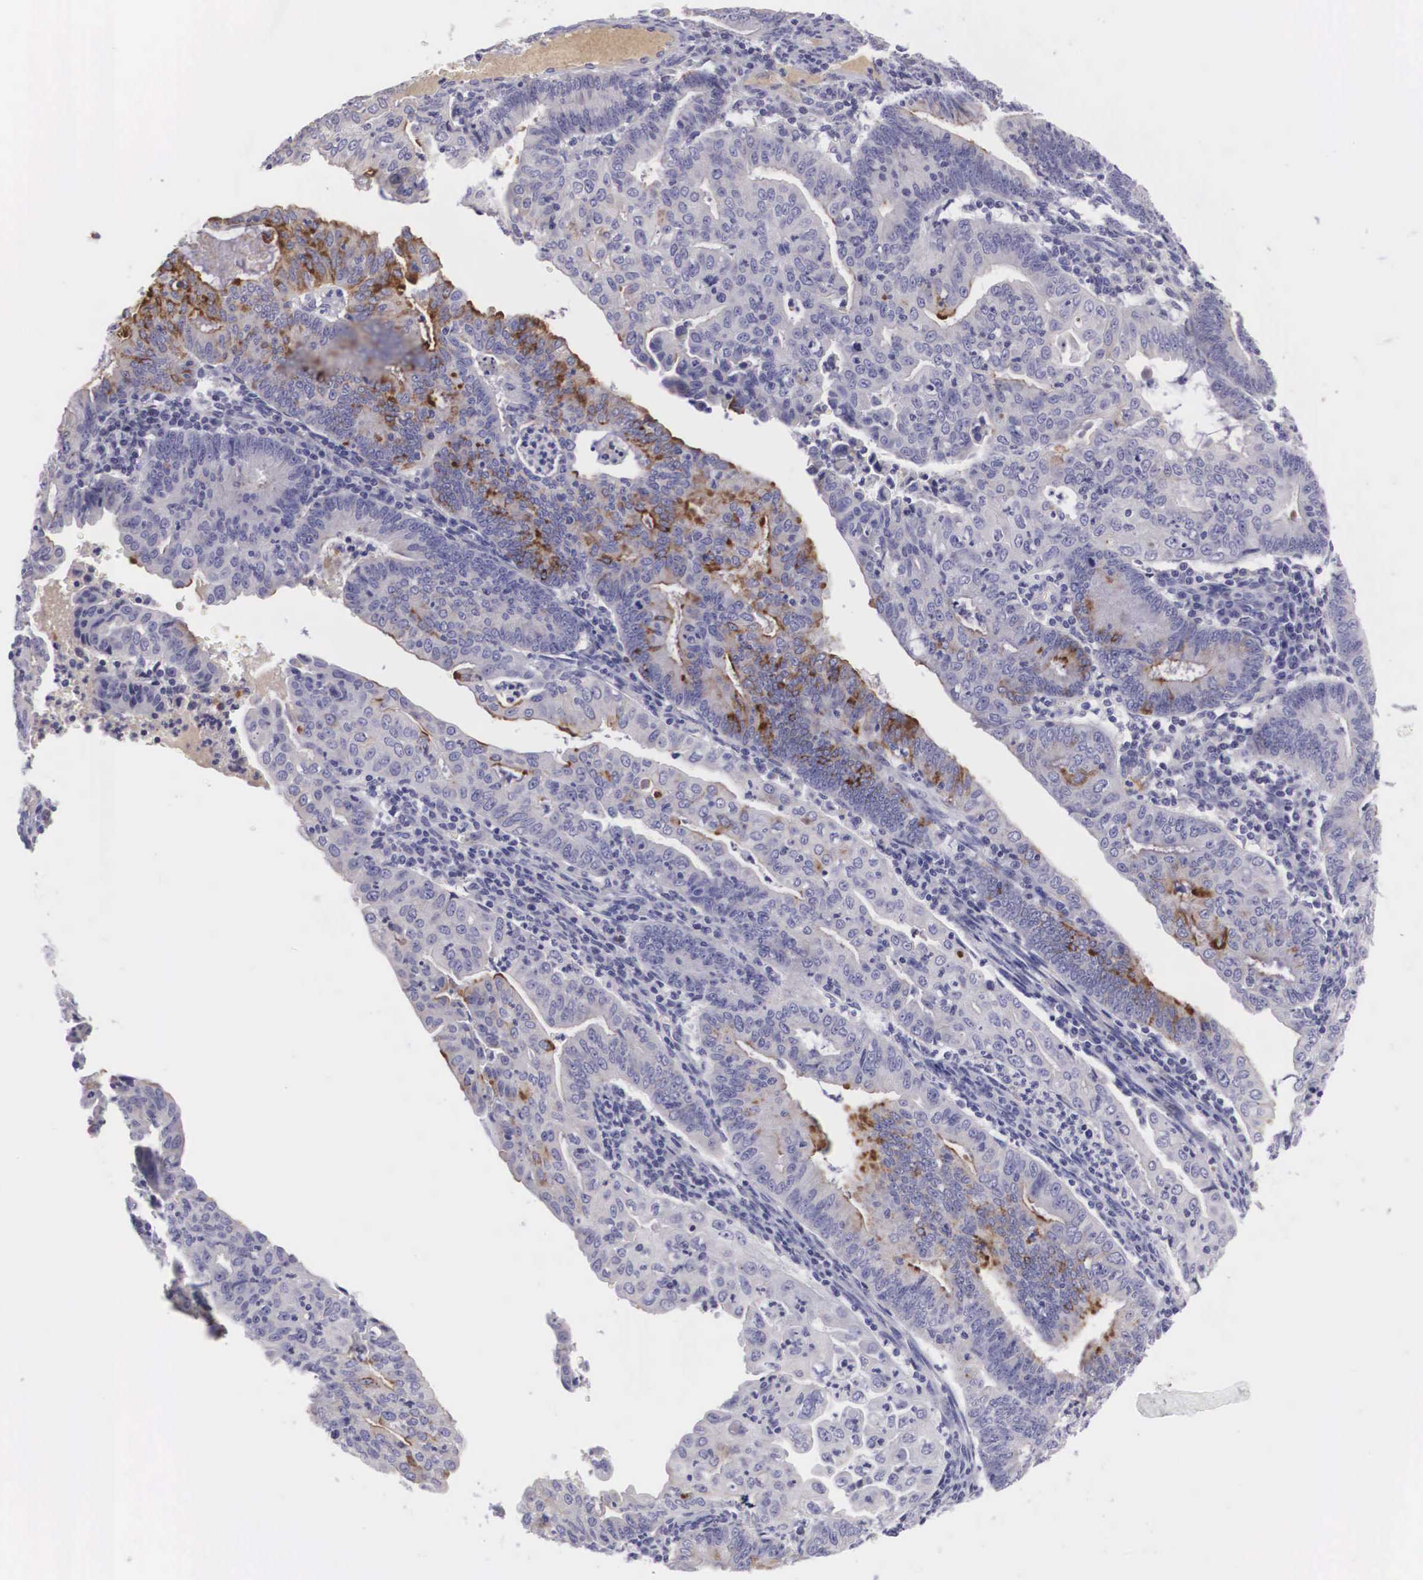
{"staining": {"intensity": "moderate", "quantity": "<25%", "location": "cytoplasmic/membranous"}, "tissue": "endometrial cancer", "cell_type": "Tumor cells", "image_type": "cancer", "snomed": [{"axis": "morphology", "description": "Adenocarcinoma, NOS"}, {"axis": "topography", "description": "Endometrium"}], "caption": "Immunohistochemical staining of endometrial adenocarcinoma displays low levels of moderate cytoplasmic/membranous positivity in about <25% of tumor cells. The staining was performed using DAB (3,3'-diaminobenzidine) to visualize the protein expression in brown, while the nuclei were stained in blue with hematoxylin (Magnification: 20x).", "gene": "CLU", "patient": {"sex": "female", "age": 60}}